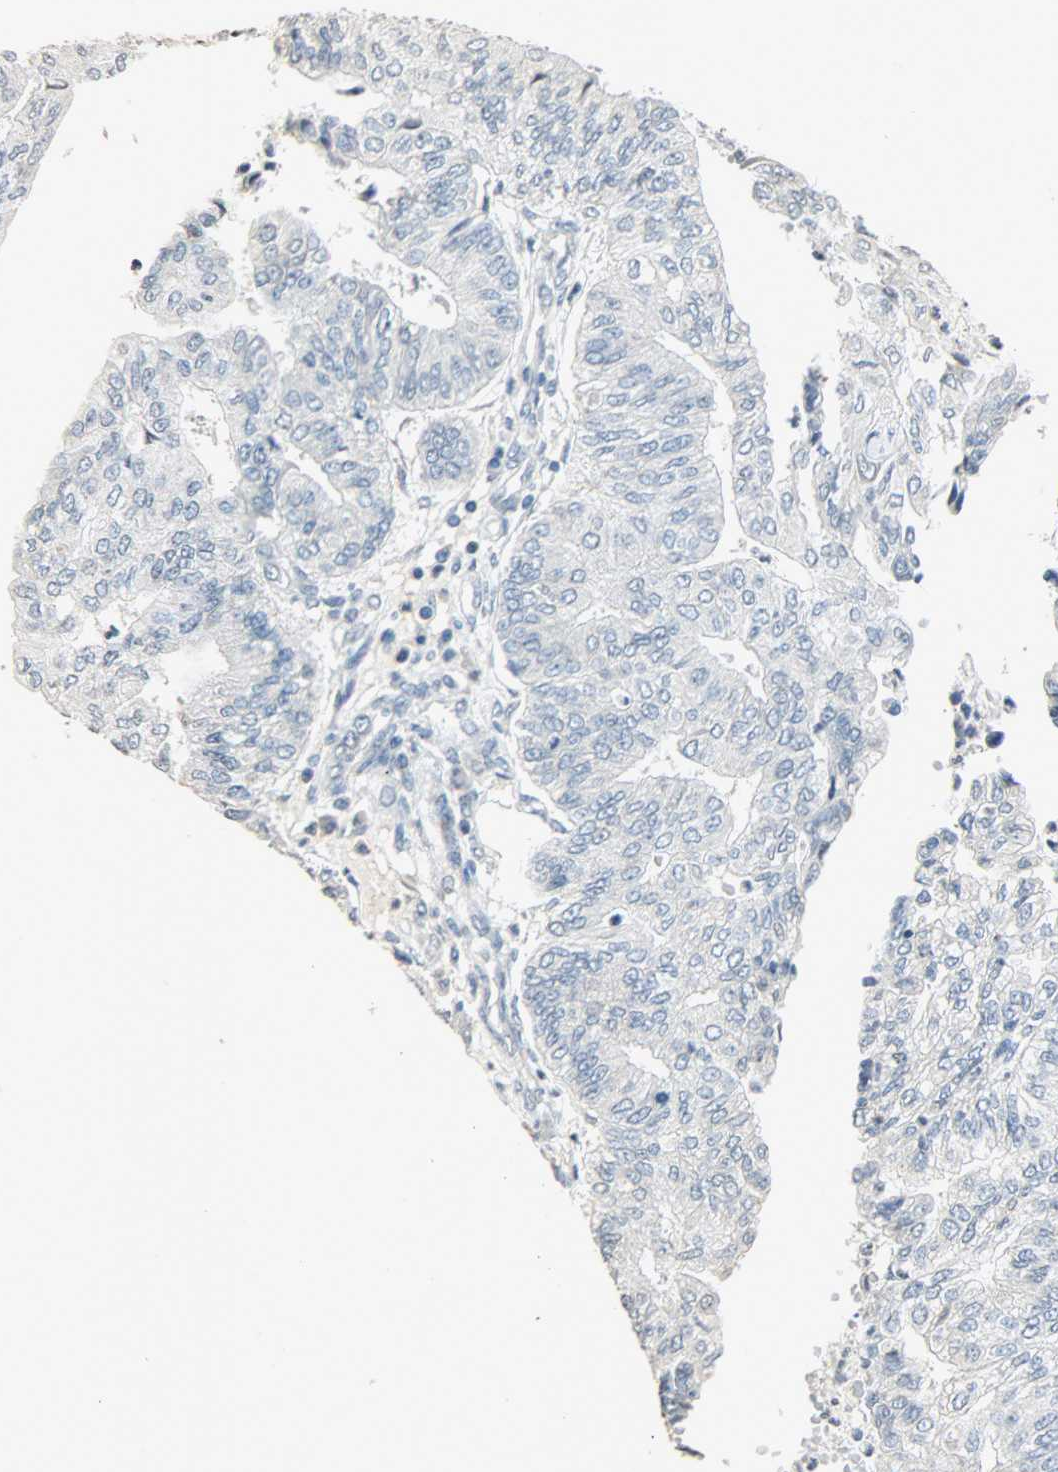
{"staining": {"intensity": "negative", "quantity": "none", "location": "none"}, "tissue": "endometrial cancer", "cell_type": "Tumor cells", "image_type": "cancer", "snomed": [{"axis": "morphology", "description": "Adenocarcinoma, NOS"}, {"axis": "topography", "description": "Endometrium"}], "caption": "Immunohistochemical staining of human endometrial cancer reveals no significant expression in tumor cells.", "gene": "DNAJB6", "patient": {"sex": "female", "age": 59}}